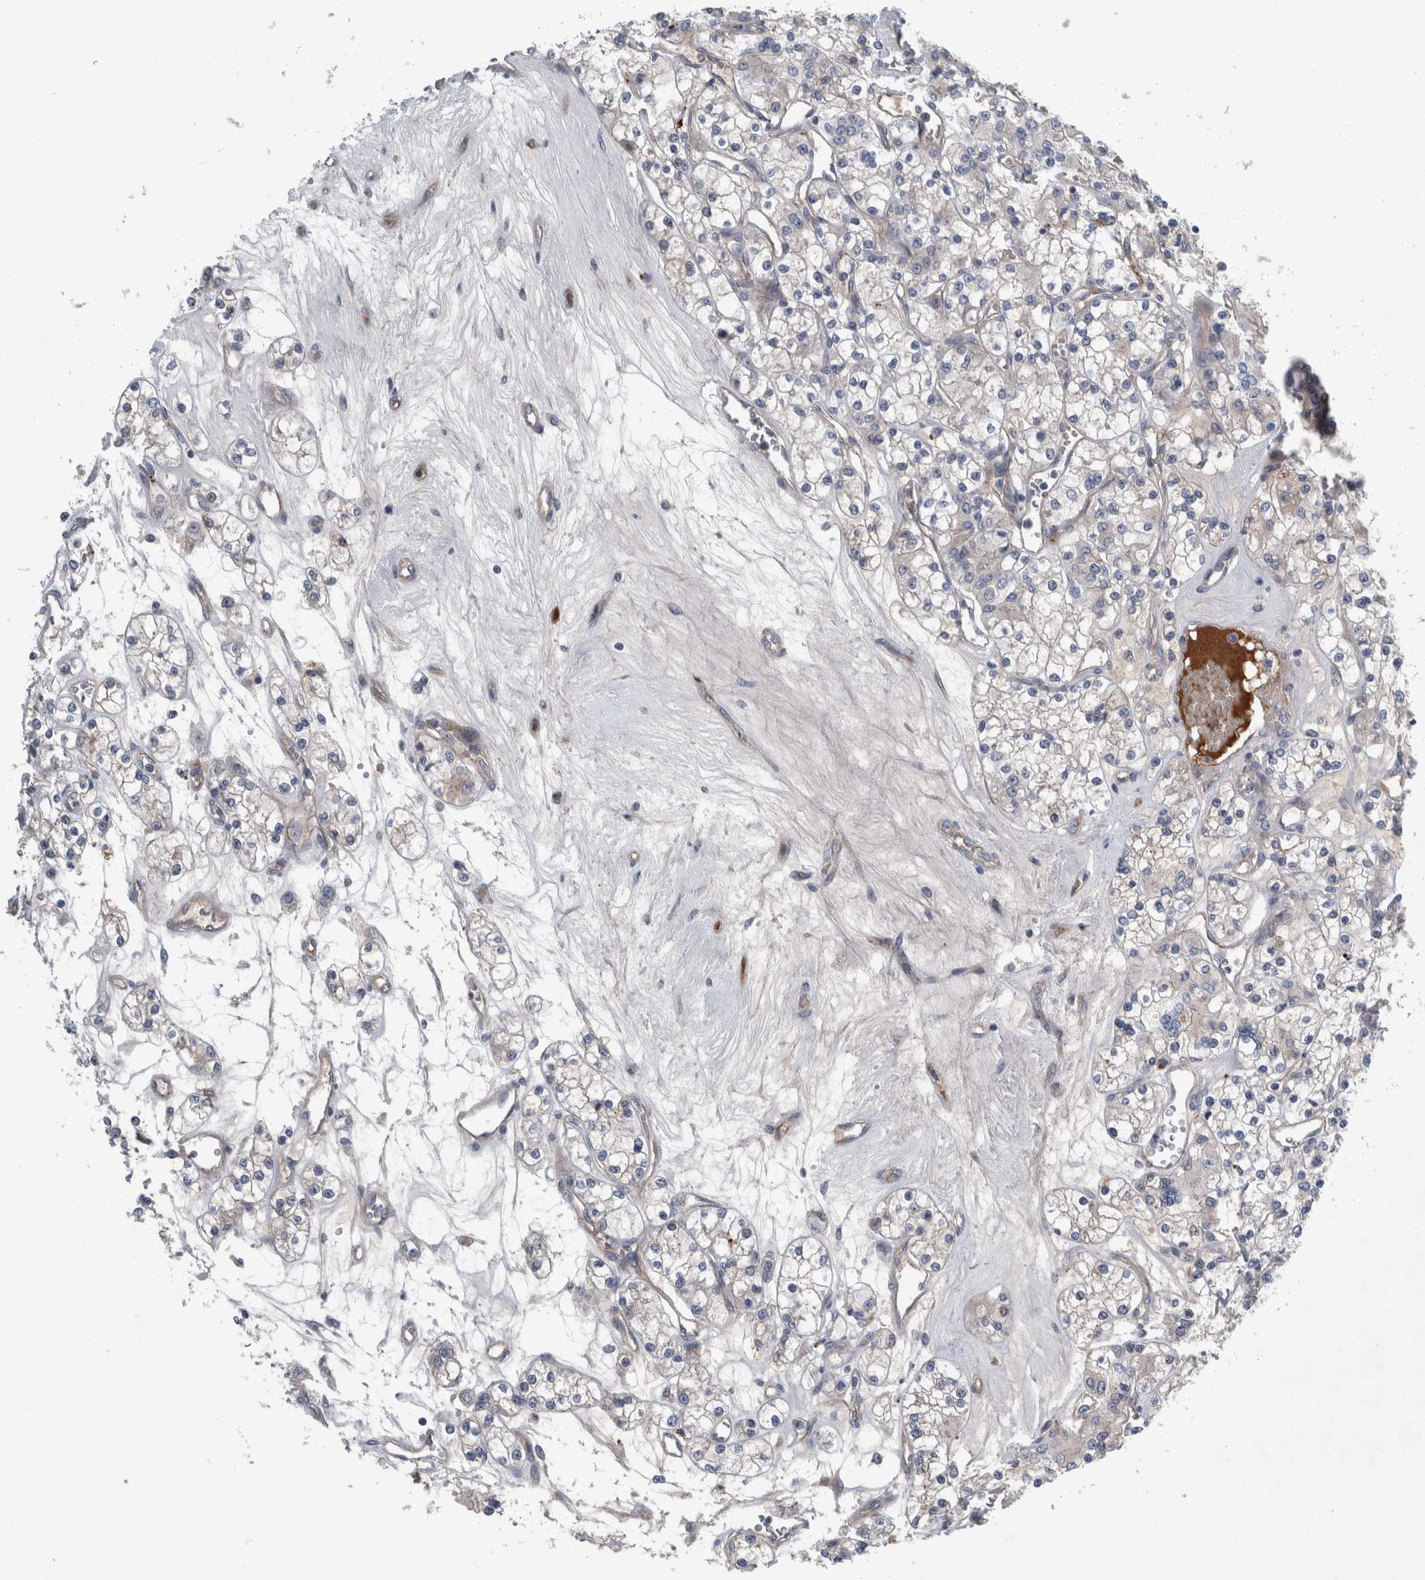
{"staining": {"intensity": "moderate", "quantity": "<25%", "location": "cytoplasmic/membranous"}, "tissue": "renal cancer", "cell_type": "Tumor cells", "image_type": "cancer", "snomed": [{"axis": "morphology", "description": "Adenocarcinoma, NOS"}, {"axis": "topography", "description": "Kidney"}], "caption": "Renal cancer (adenocarcinoma) stained for a protein exhibits moderate cytoplasmic/membranous positivity in tumor cells.", "gene": "GLT8D2", "patient": {"sex": "female", "age": 59}}